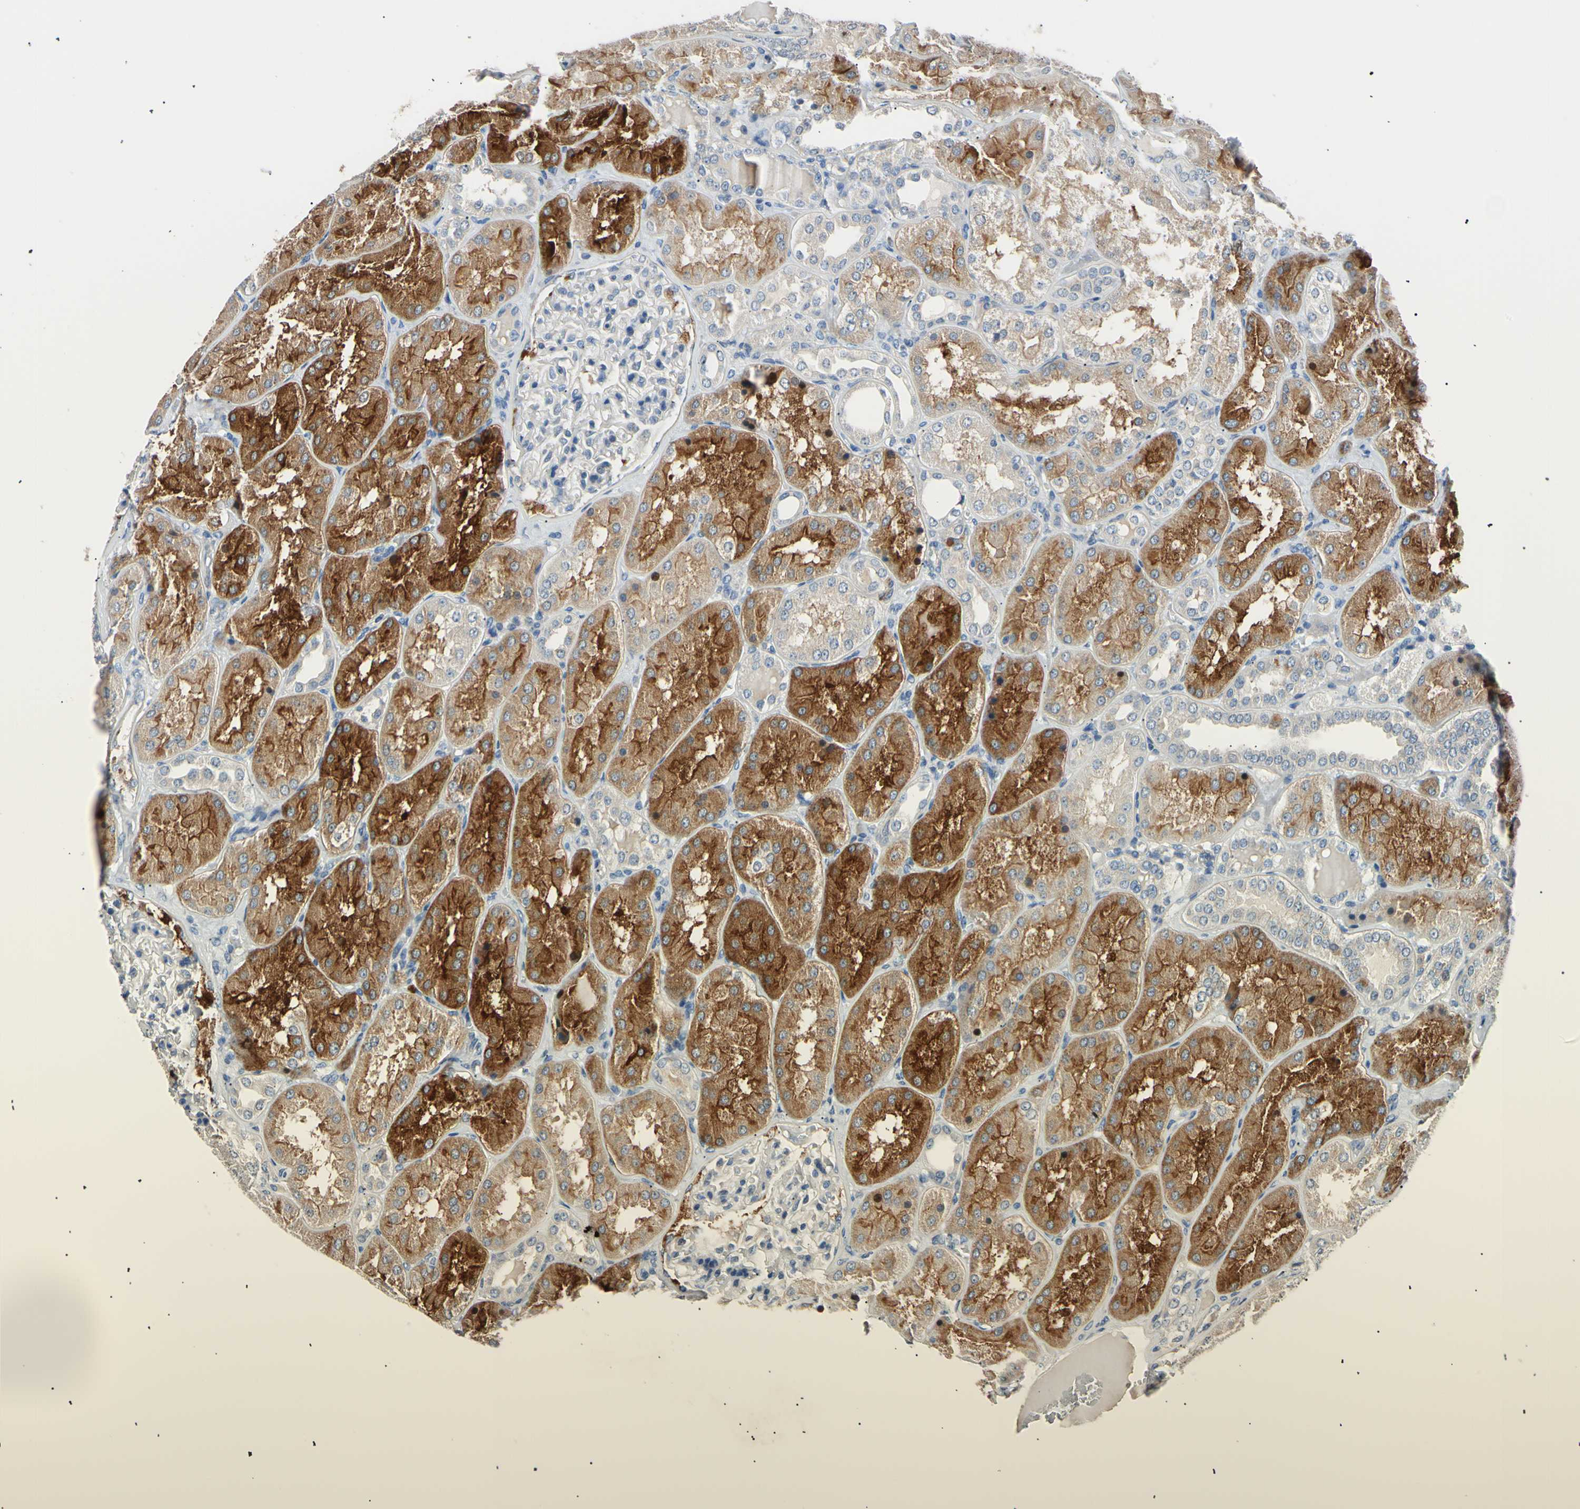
{"staining": {"intensity": "negative", "quantity": "none", "location": "none"}, "tissue": "kidney", "cell_type": "Cells in glomeruli", "image_type": "normal", "snomed": [{"axis": "morphology", "description": "Normal tissue, NOS"}, {"axis": "topography", "description": "Kidney"}], "caption": "DAB (3,3'-diaminobenzidine) immunohistochemical staining of unremarkable human kidney demonstrates no significant staining in cells in glomeruli.", "gene": "LDLR", "patient": {"sex": "female", "age": 56}}